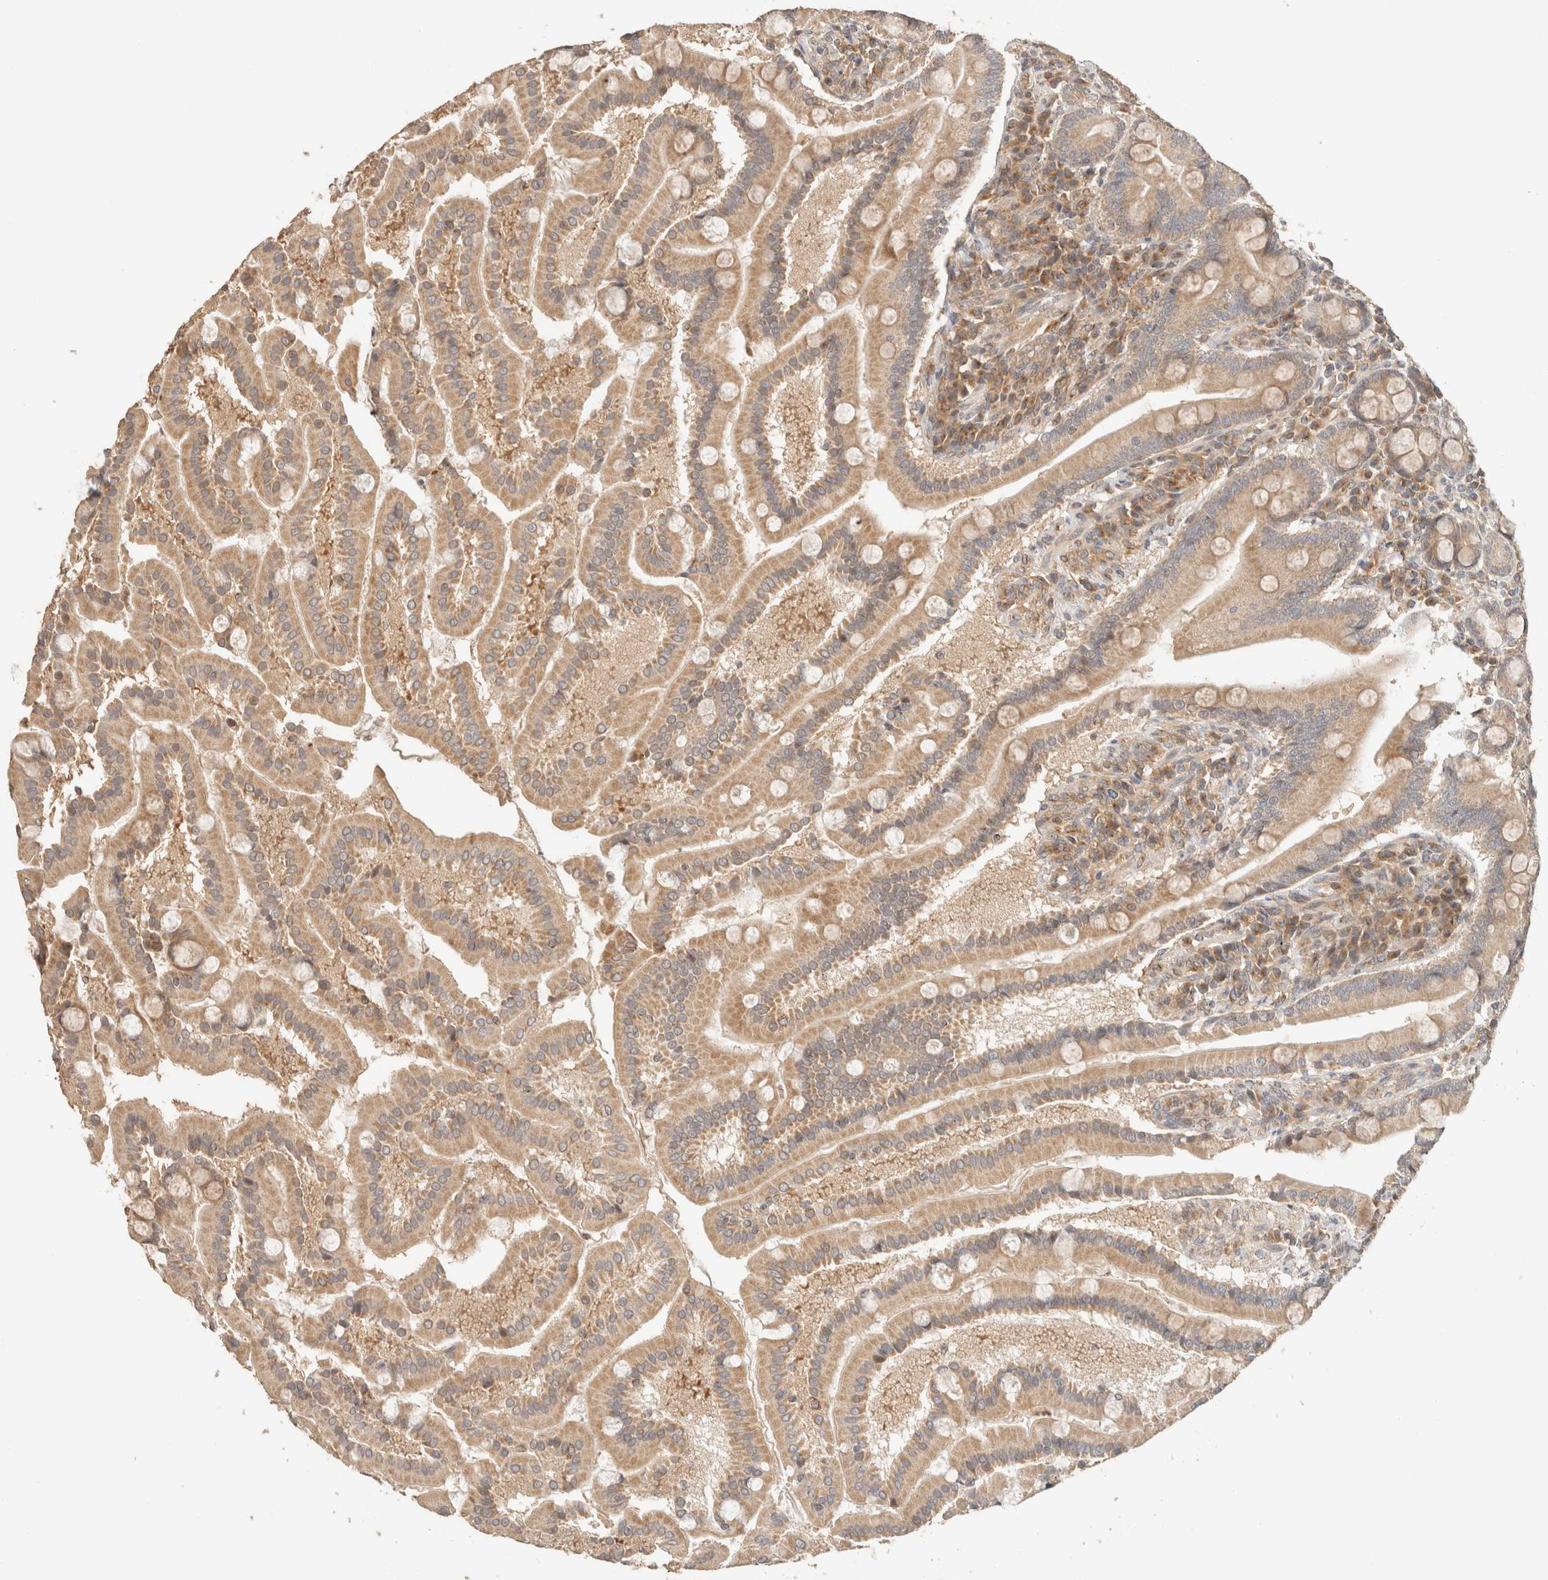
{"staining": {"intensity": "moderate", "quantity": ">75%", "location": "cytoplasmic/membranous"}, "tissue": "duodenum", "cell_type": "Glandular cells", "image_type": "normal", "snomed": [{"axis": "morphology", "description": "Normal tissue, NOS"}, {"axis": "topography", "description": "Duodenum"}], "caption": "Protein staining of benign duodenum shows moderate cytoplasmic/membranous positivity in about >75% of glandular cells. Using DAB (3,3'-diaminobenzidine) (brown) and hematoxylin (blue) stains, captured at high magnification using brightfield microscopy.", "gene": "TACC1", "patient": {"sex": "male", "age": 50}}